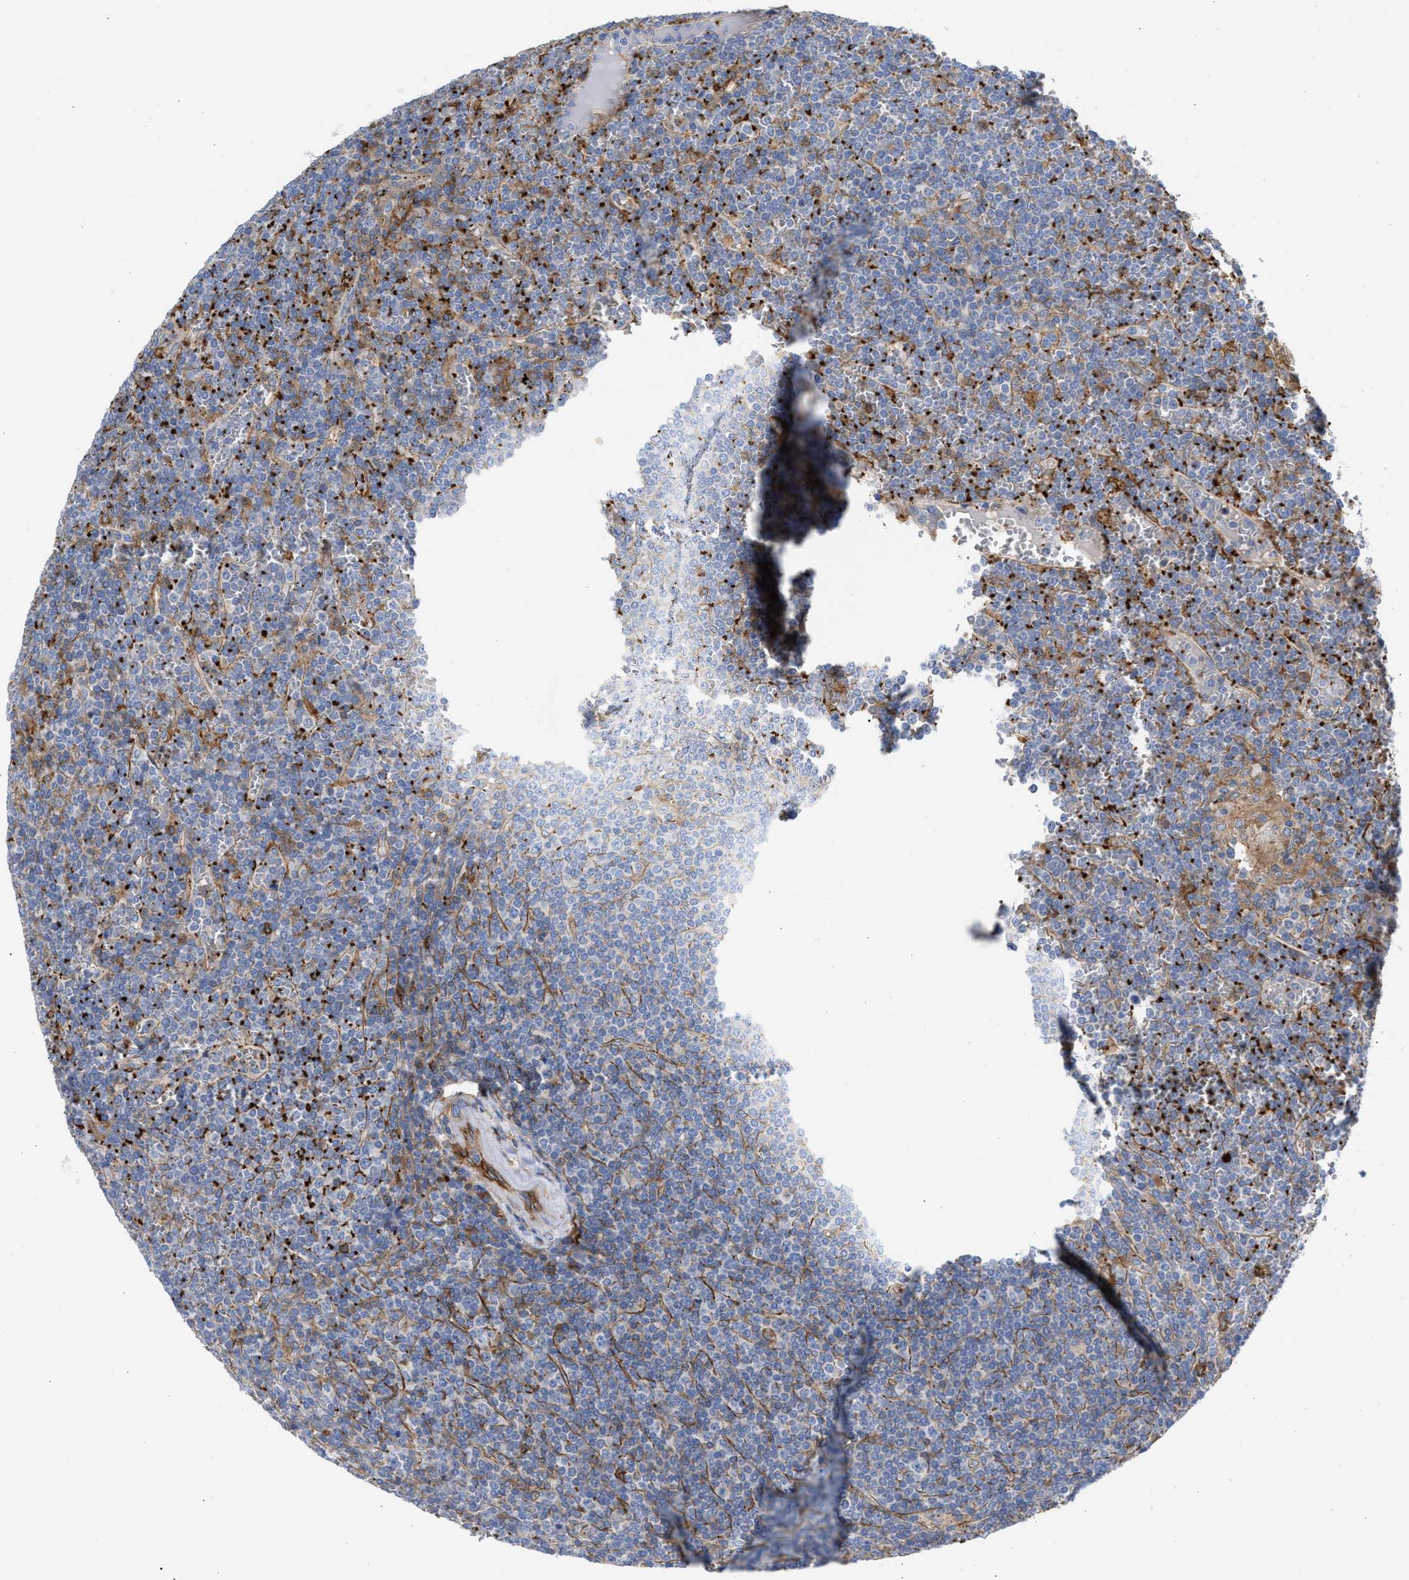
{"staining": {"intensity": "negative", "quantity": "none", "location": "none"}, "tissue": "lymphoma", "cell_type": "Tumor cells", "image_type": "cancer", "snomed": [{"axis": "morphology", "description": "Malignant lymphoma, non-Hodgkin's type, Low grade"}, {"axis": "topography", "description": "Spleen"}], "caption": "A micrograph of malignant lymphoma, non-Hodgkin's type (low-grade) stained for a protein reveals no brown staining in tumor cells.", "gene": "HS3ST5", "patient": {"sex": "female", "age": 19}}